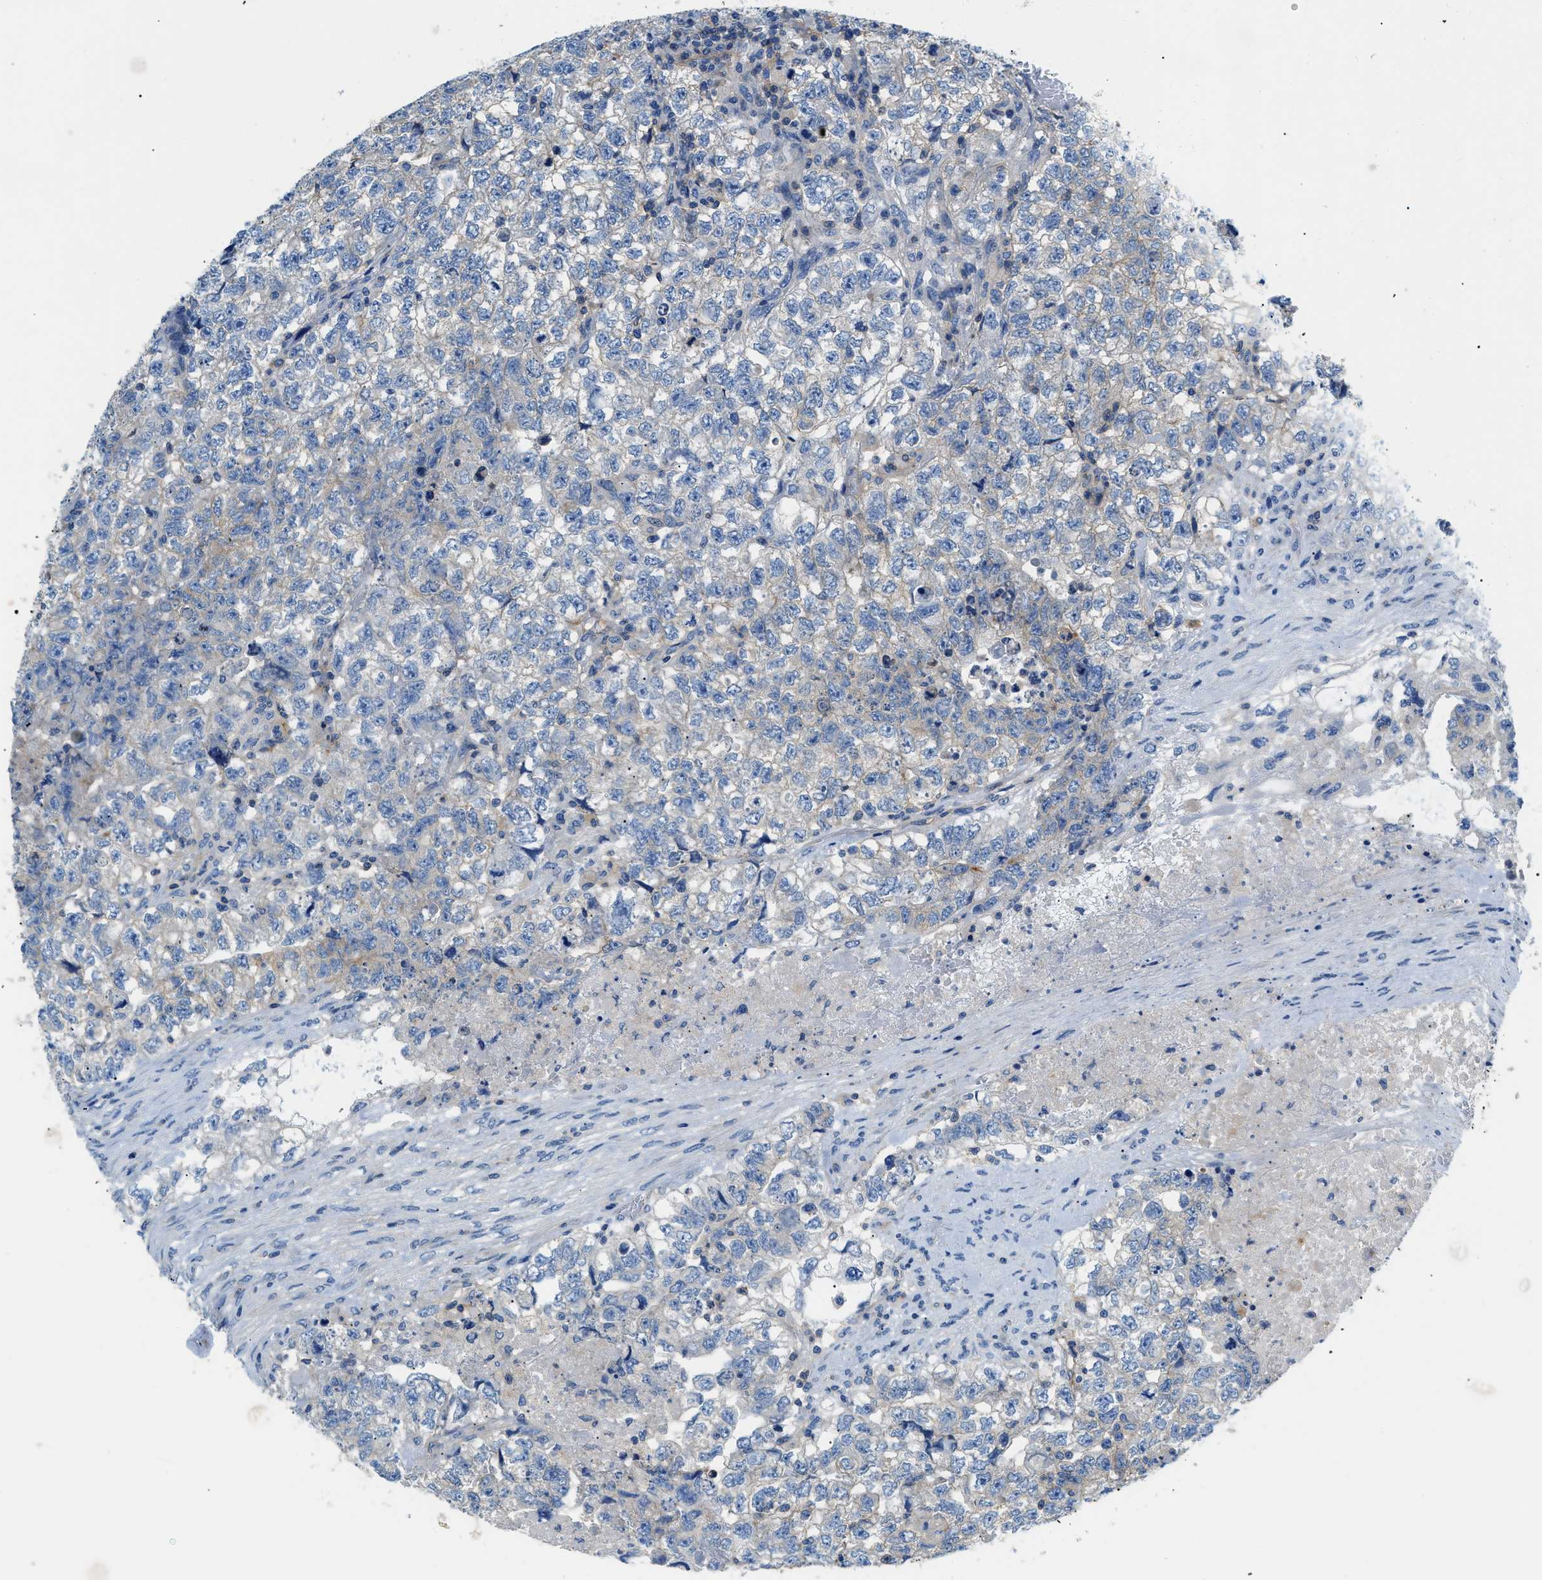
{"staining": {"intensity": "weak", "quantity": "<25%", "location": "cytoplasmic/membranous"}, "tissue": "testis cancer", "cell_type": "Tumor cells", "image_type": "cancer", "snomed": [{"axis": "morphology", "description": "Carcinoma, Embryonal, NOS"}, {"axis": "topography", "description": "Testis"}], "caption": "Testis cancer (embryonal carcinoma) was stained to show a protein in brown. There is no significant positivity in tumor cells. (Stains: DAB immunohistochemistry with hematoxylin counter stain, Microscopy: brightfield microscopy at high magnification).", "gene": "ORAI1", "patient": {"sex": "male", "age": 36}}